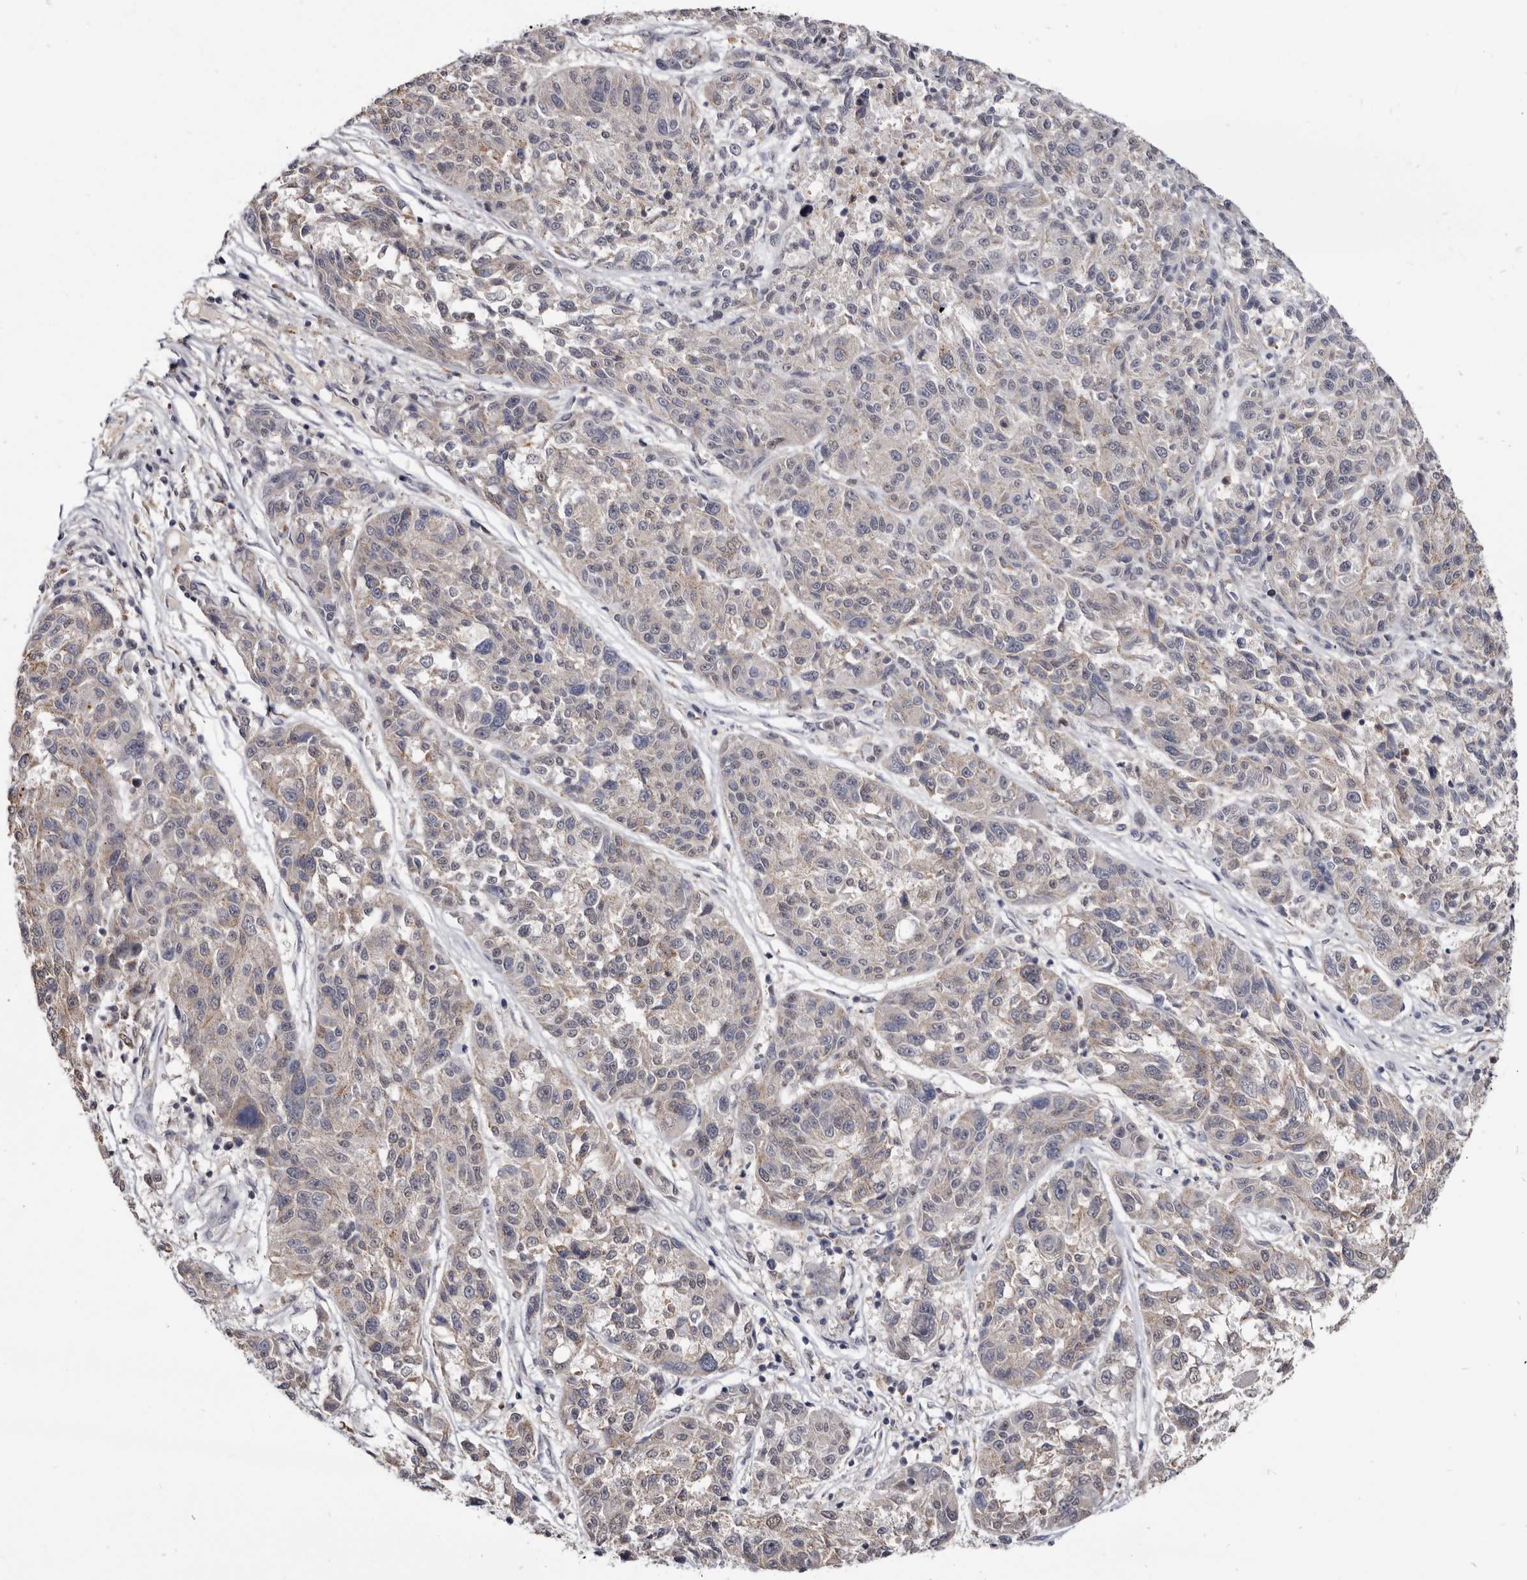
{"staining": {"intensity": "weak", "quantity": "<25%", "location": "cytoplasmic/membranous"}, "tissue": "melanoma", "cell_type": "Tumor cells", "image_type": "cancer", "snomed": [{"axis": "morphology", "description": "Malignant melanoma, NOS"}, {"axis": "topography", "description": "Skin"}], "caption": "A micrograph of melanoma stained for a protein reveals no brown staining in tumor cells. (Brightfield microscopy of DAB (3,3'-diaminobenzidine) immunohistochemistry at high magnification).", "gene": "CGN", "patient": {"sex": "male", "age": 53}}